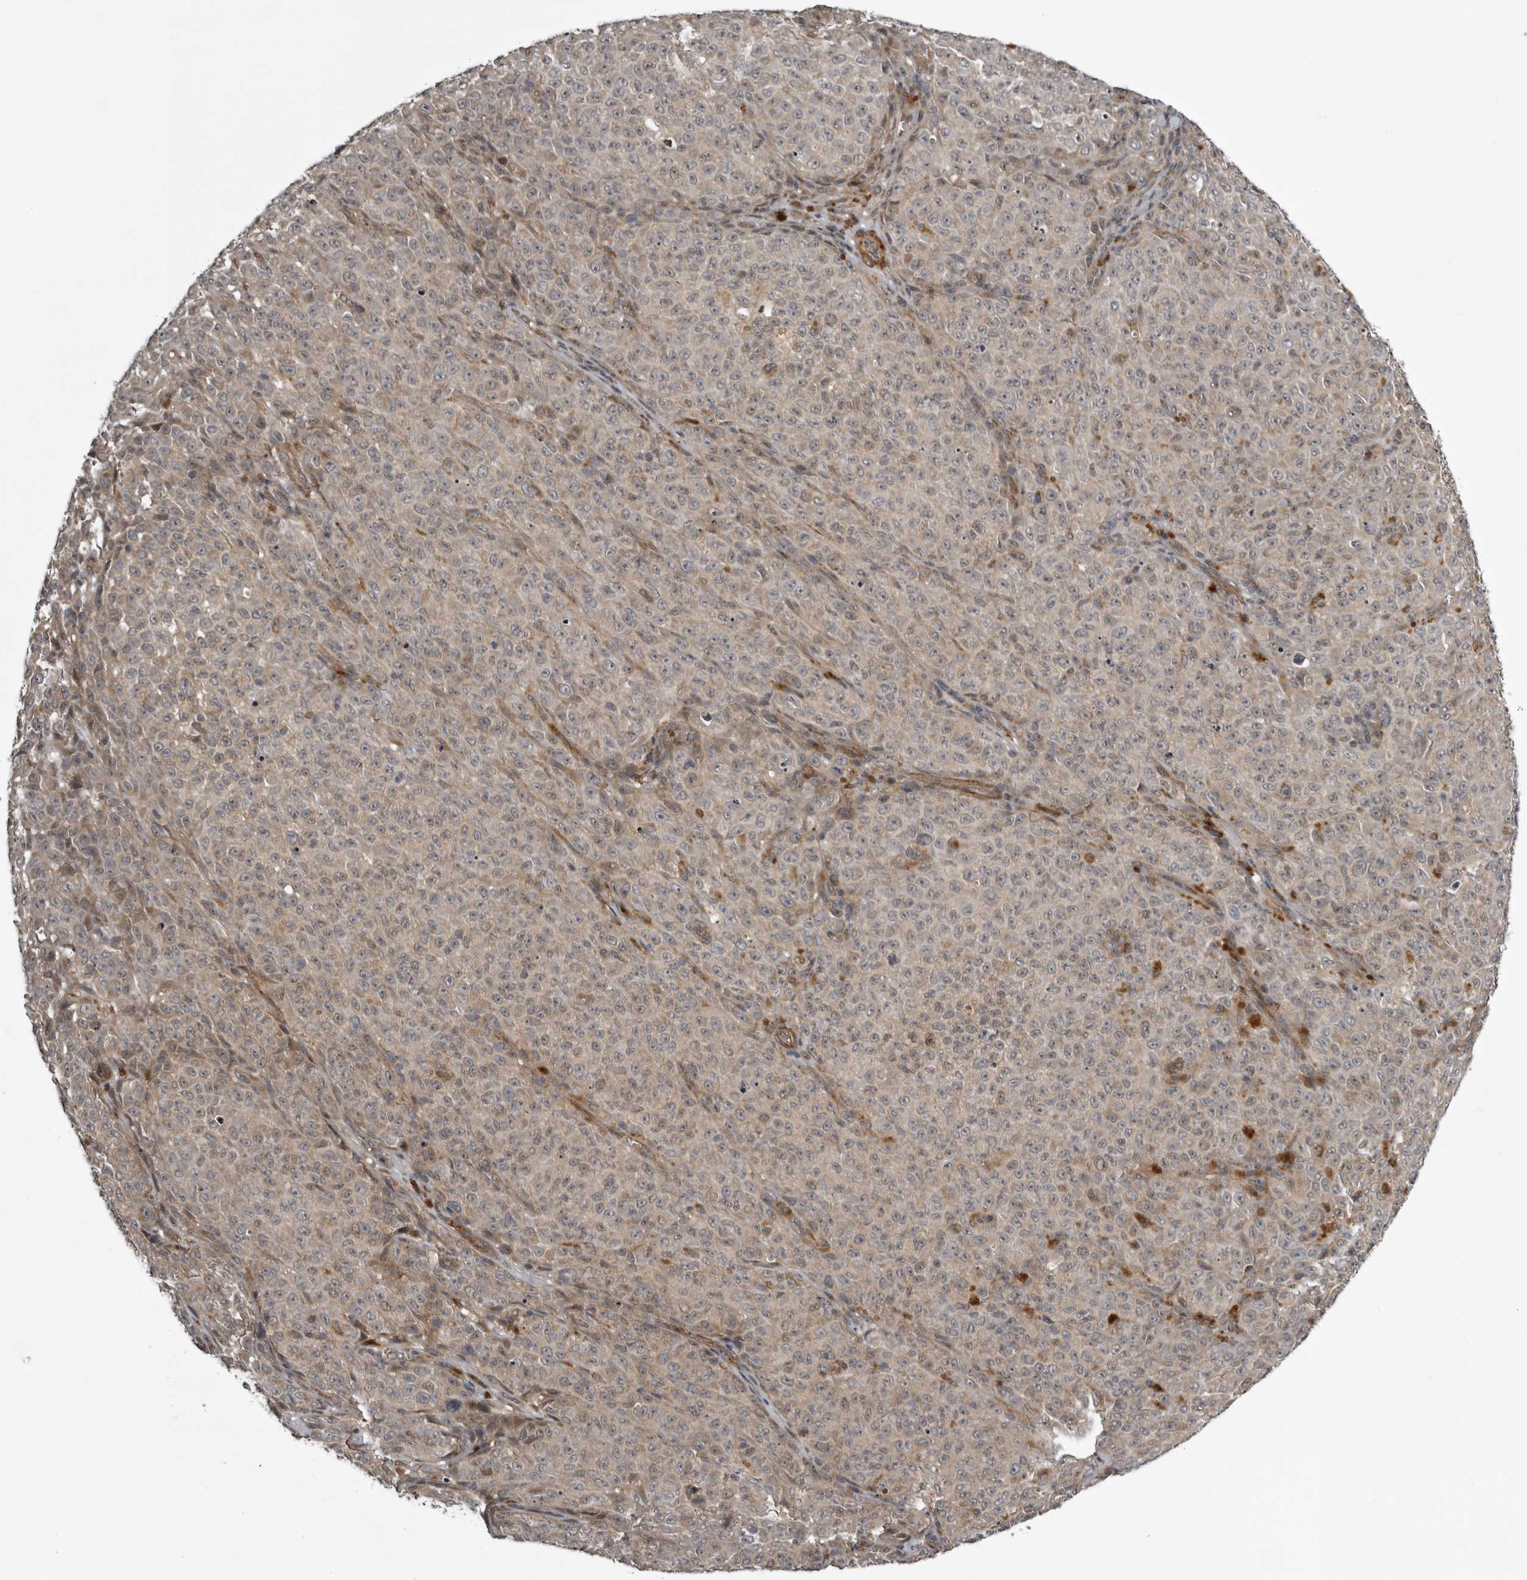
{"staining": {"intensity": "negative", "quantity": "none", "location": "none"}, "tissue": "melanoma", "cell_type": "Tumor cells", "image_type": "cancer", "snomed": [{"axis": "morphology", "description": "Malignant melanoma, NOS"}, {"axis": "topography", "description": "Skin"}], "caption": "Melanoma was stained to show a protein in brown. There is no significant positivity in tumor cells.", "gene": "SNX16", "patient": {"sex": "female", "age": 82}}